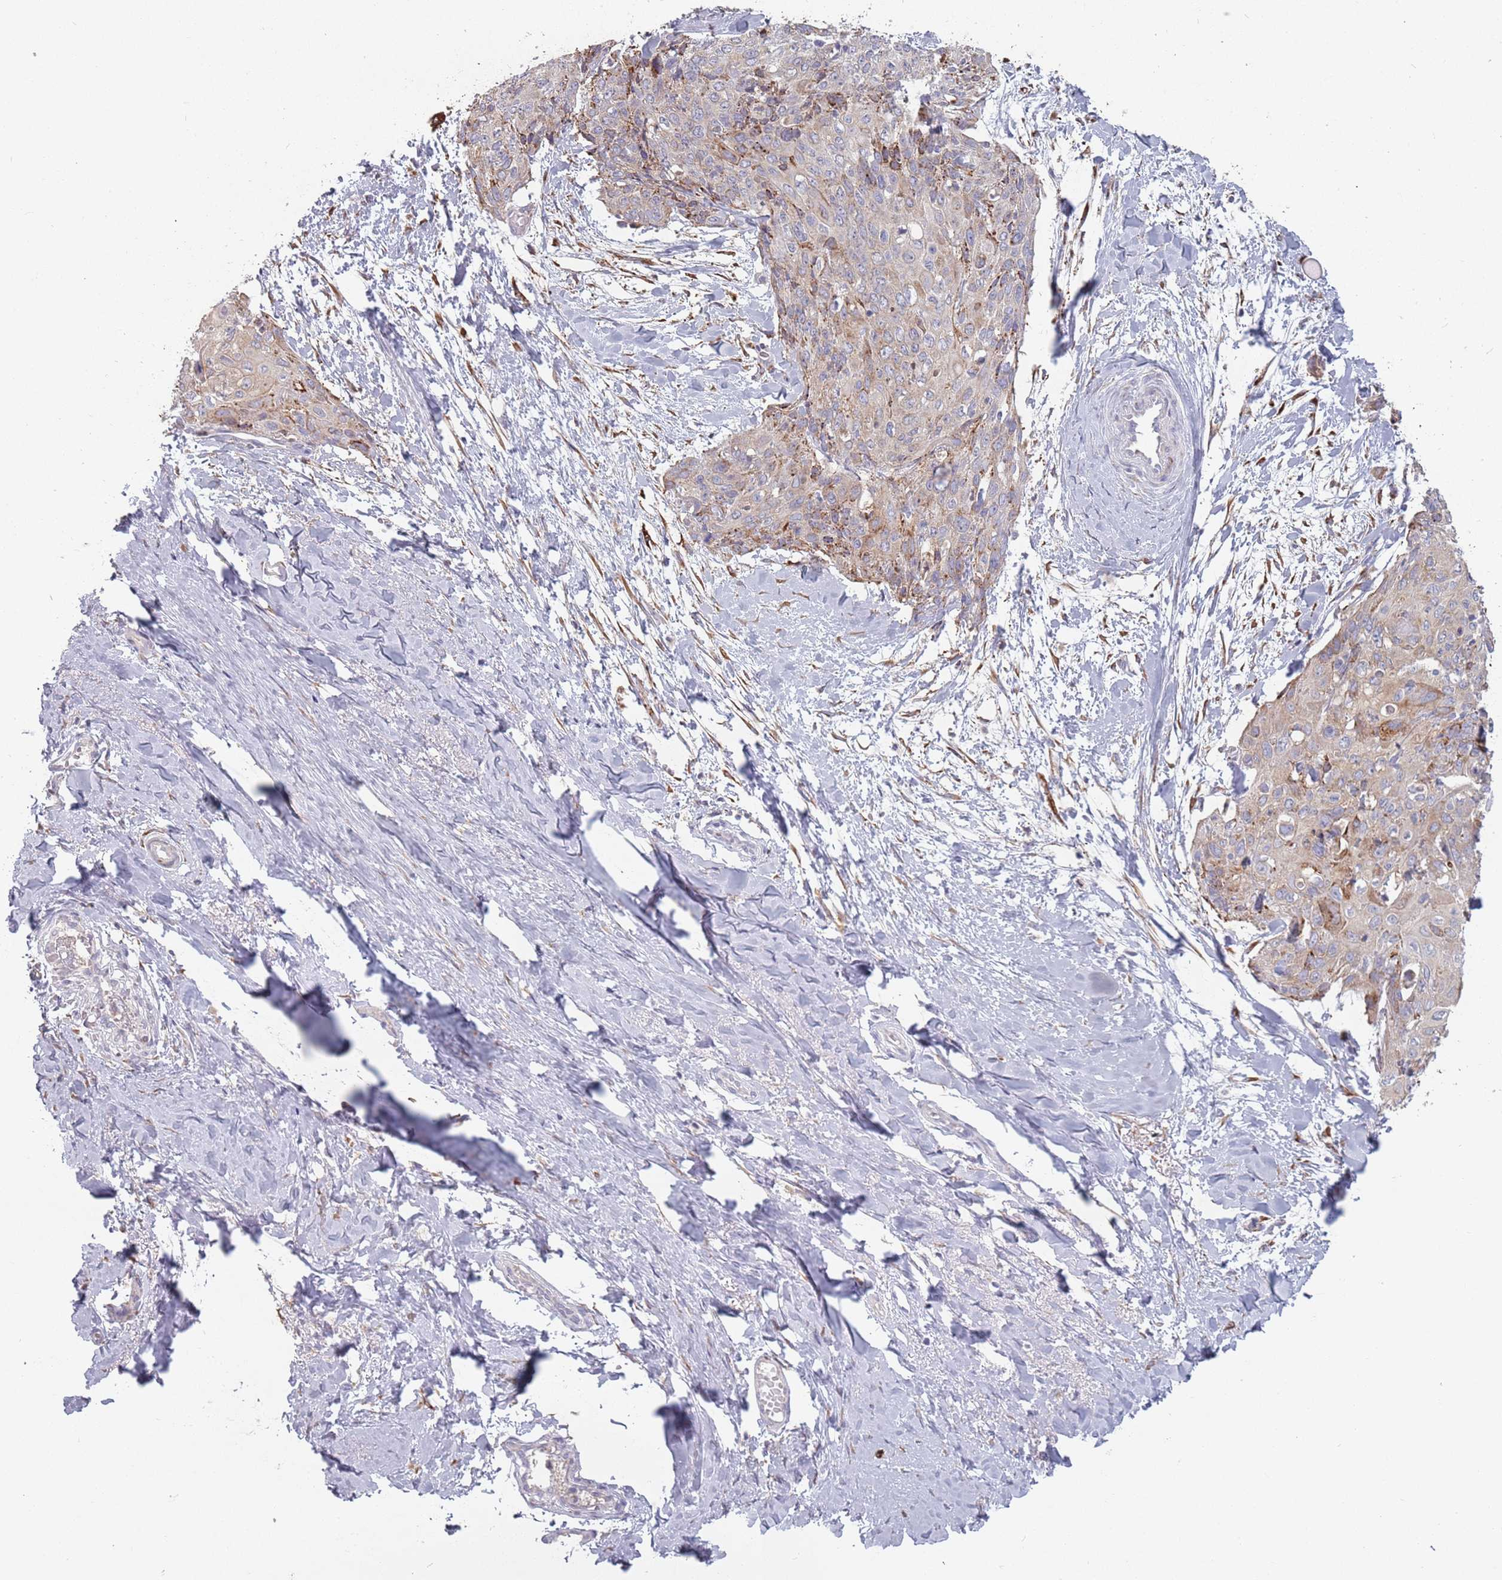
{"staining": {"intensity": "weak", "quantity": "<25%", "location": "cytoplasmic/membranous"}, "tissue": "skin cancer", "cell_type": "Tumor cells", "image_type": "cancer", "snomed": [{"axis": "morphology", "description": "Squamous cell carcinoma, NOS"}, {"axis": "topography", "description": "Skin"}, {"axis": "topography", "description": "Vulva"}], "caption": "Skin cancer (squamous cell carcinoma) stained for a protein using immunohistochemistry demonstrates no expression tumor cells.", "gene": "RPS9", "patient": {"sex": "female", "age": 85}}